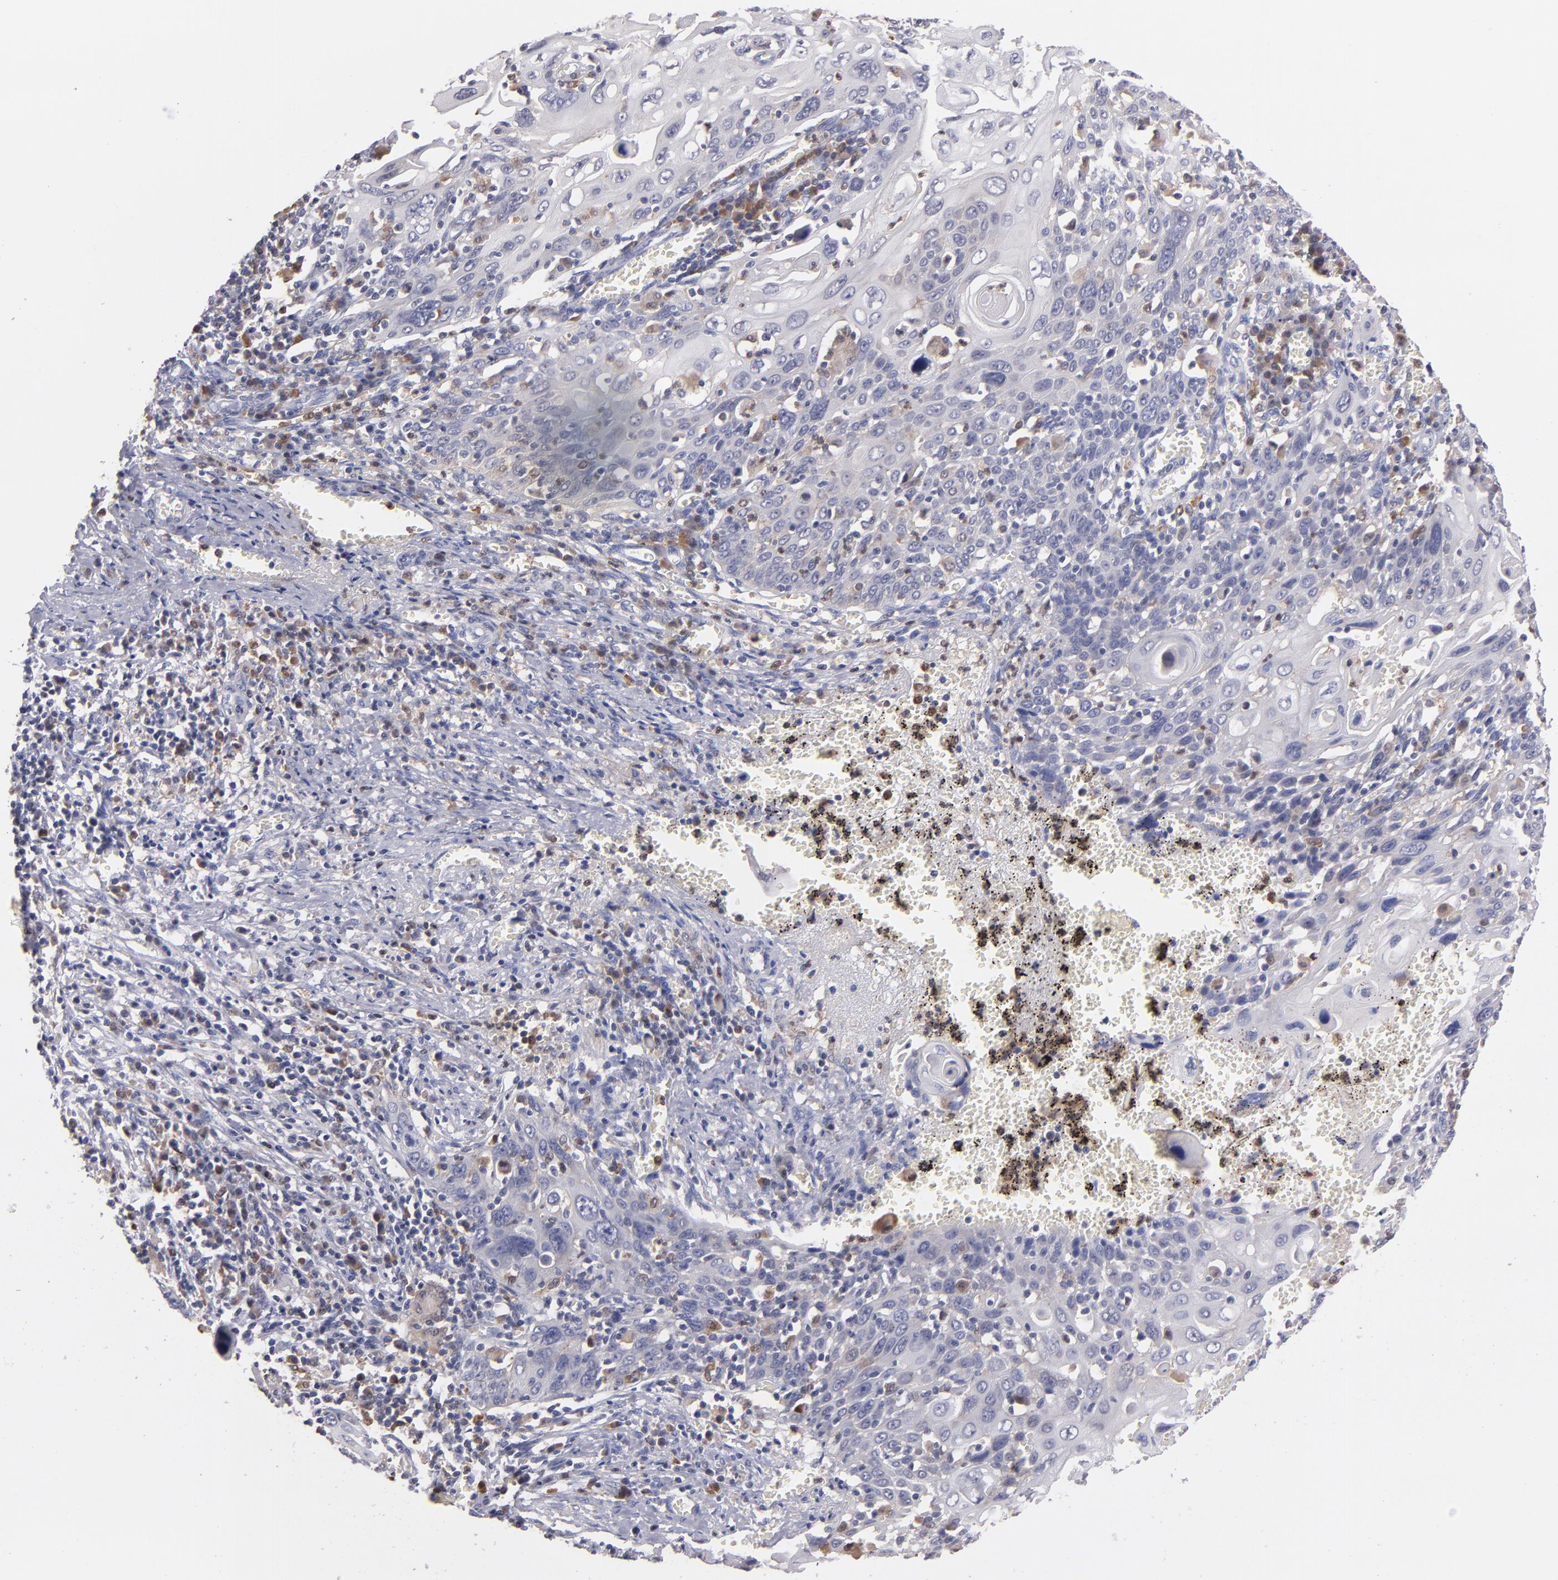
{"staining": {"intensity": "negative", "quantity": "none", "location": "none"}, "tissue": "cervical cancer", "cell_type": "Tumor cells", "image_type": "cancer", "snomed": [{"axis": "morphology", "description": "Squamous cell carcinoma, NOS"}, {"axis": "topography", "description": "Cervix"}], "caption": "Histopathology image shows no protein expression in tumor cells of cervical squamous cell carcinoma tissue.", "gene": "PRKCD", "patient": {"sex": "female", "age": 54}}